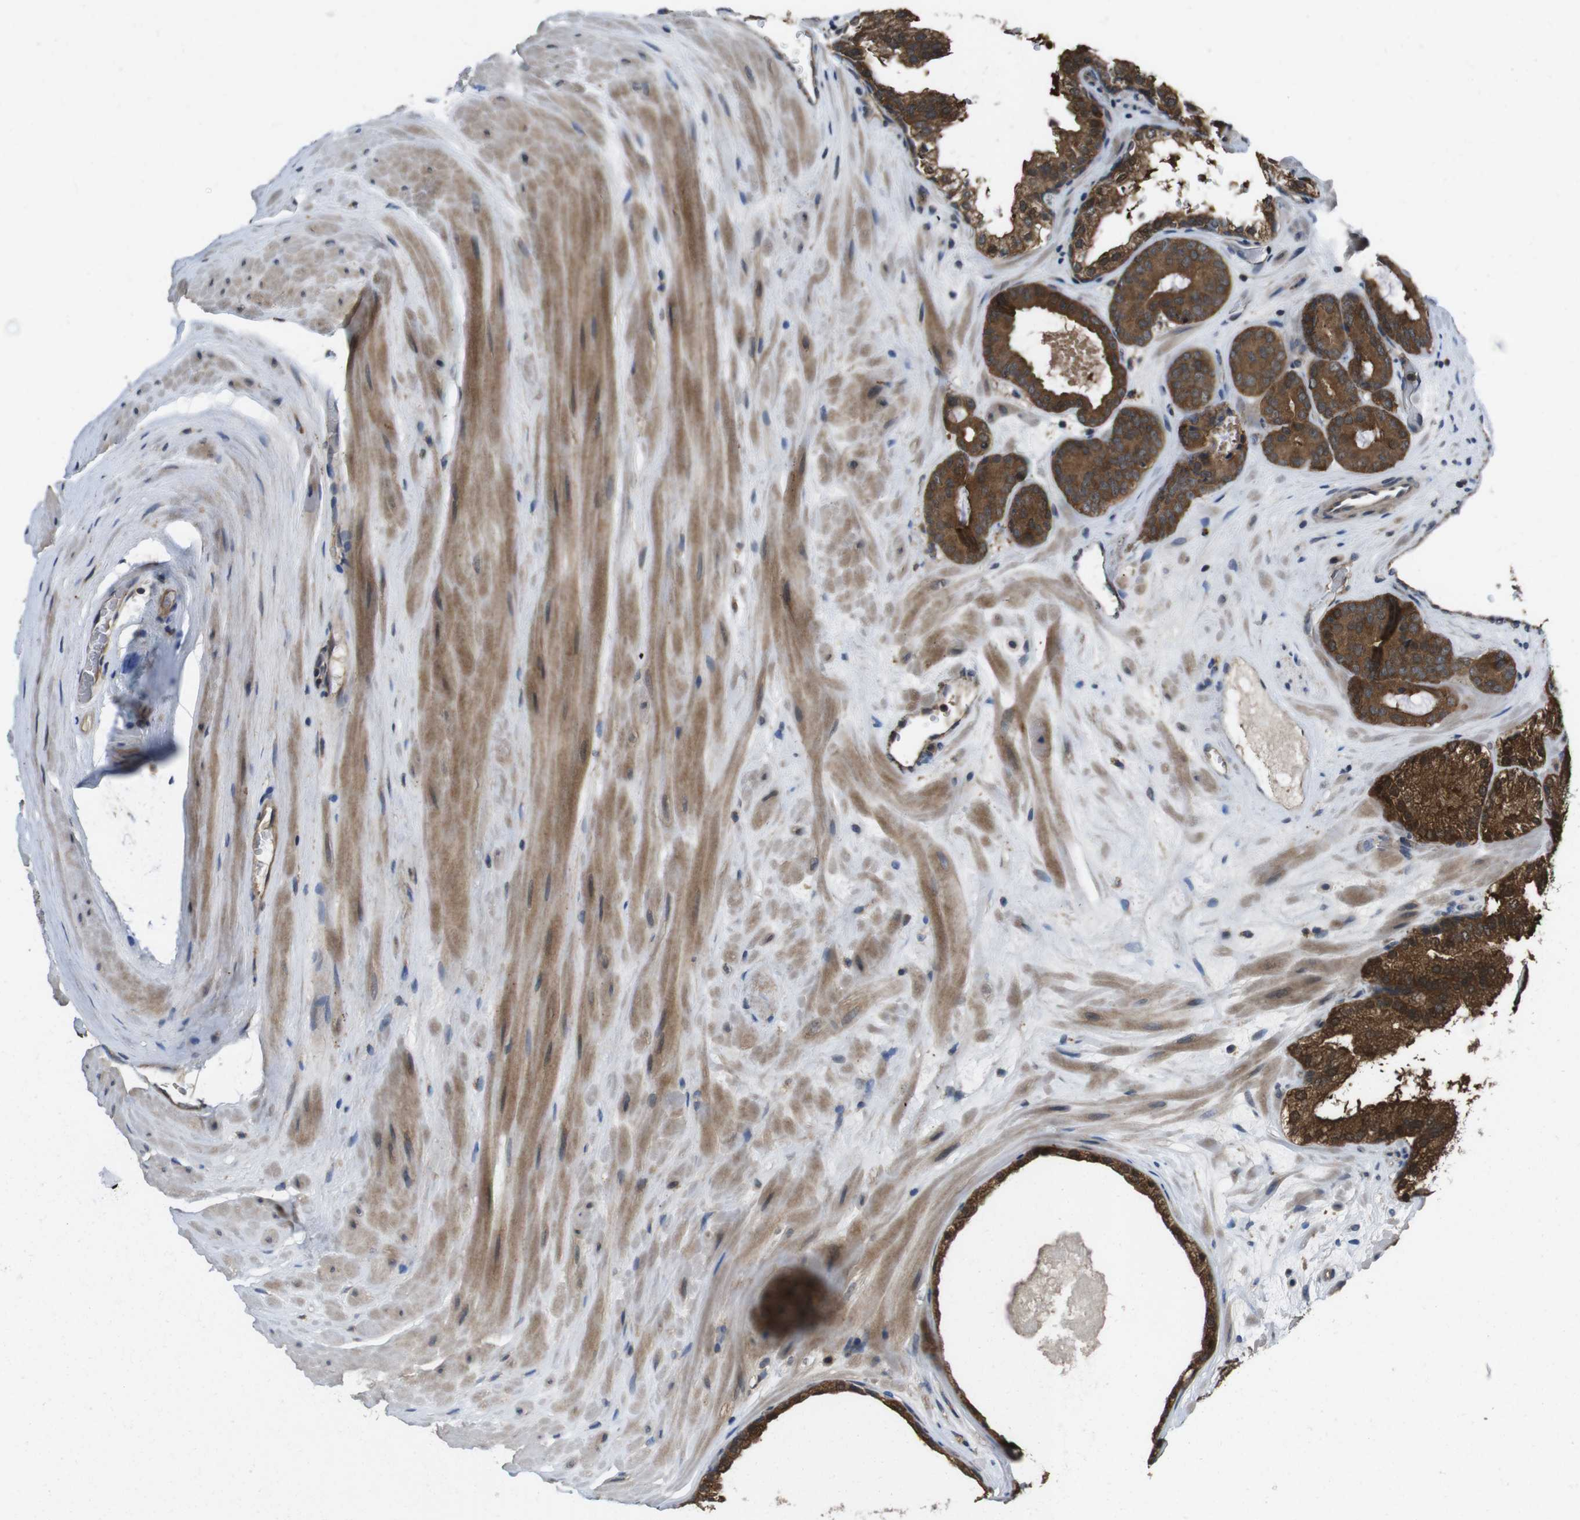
{"staining": {"intensity": "moderate", "quantity": ">75%", "location": "cytoplasmic/membranous"}, "tissue": "prostate cancer", "cell_type": "Tumor cells", "image_type": "cancer", "snomed": [{"axis": "morphology", "description": "Adenocarcinoma, High grade"}, {"axis": "topography", "description": "Prostate"}], "caption": "This is a histology image of immunohistochemistry staining of prostate cancer, which shows moderate positivity in the cytoplasmic/membranous of tumor cells.", "gene": "SLC22A23", "patient": {"sex": "male", "age": 60}}